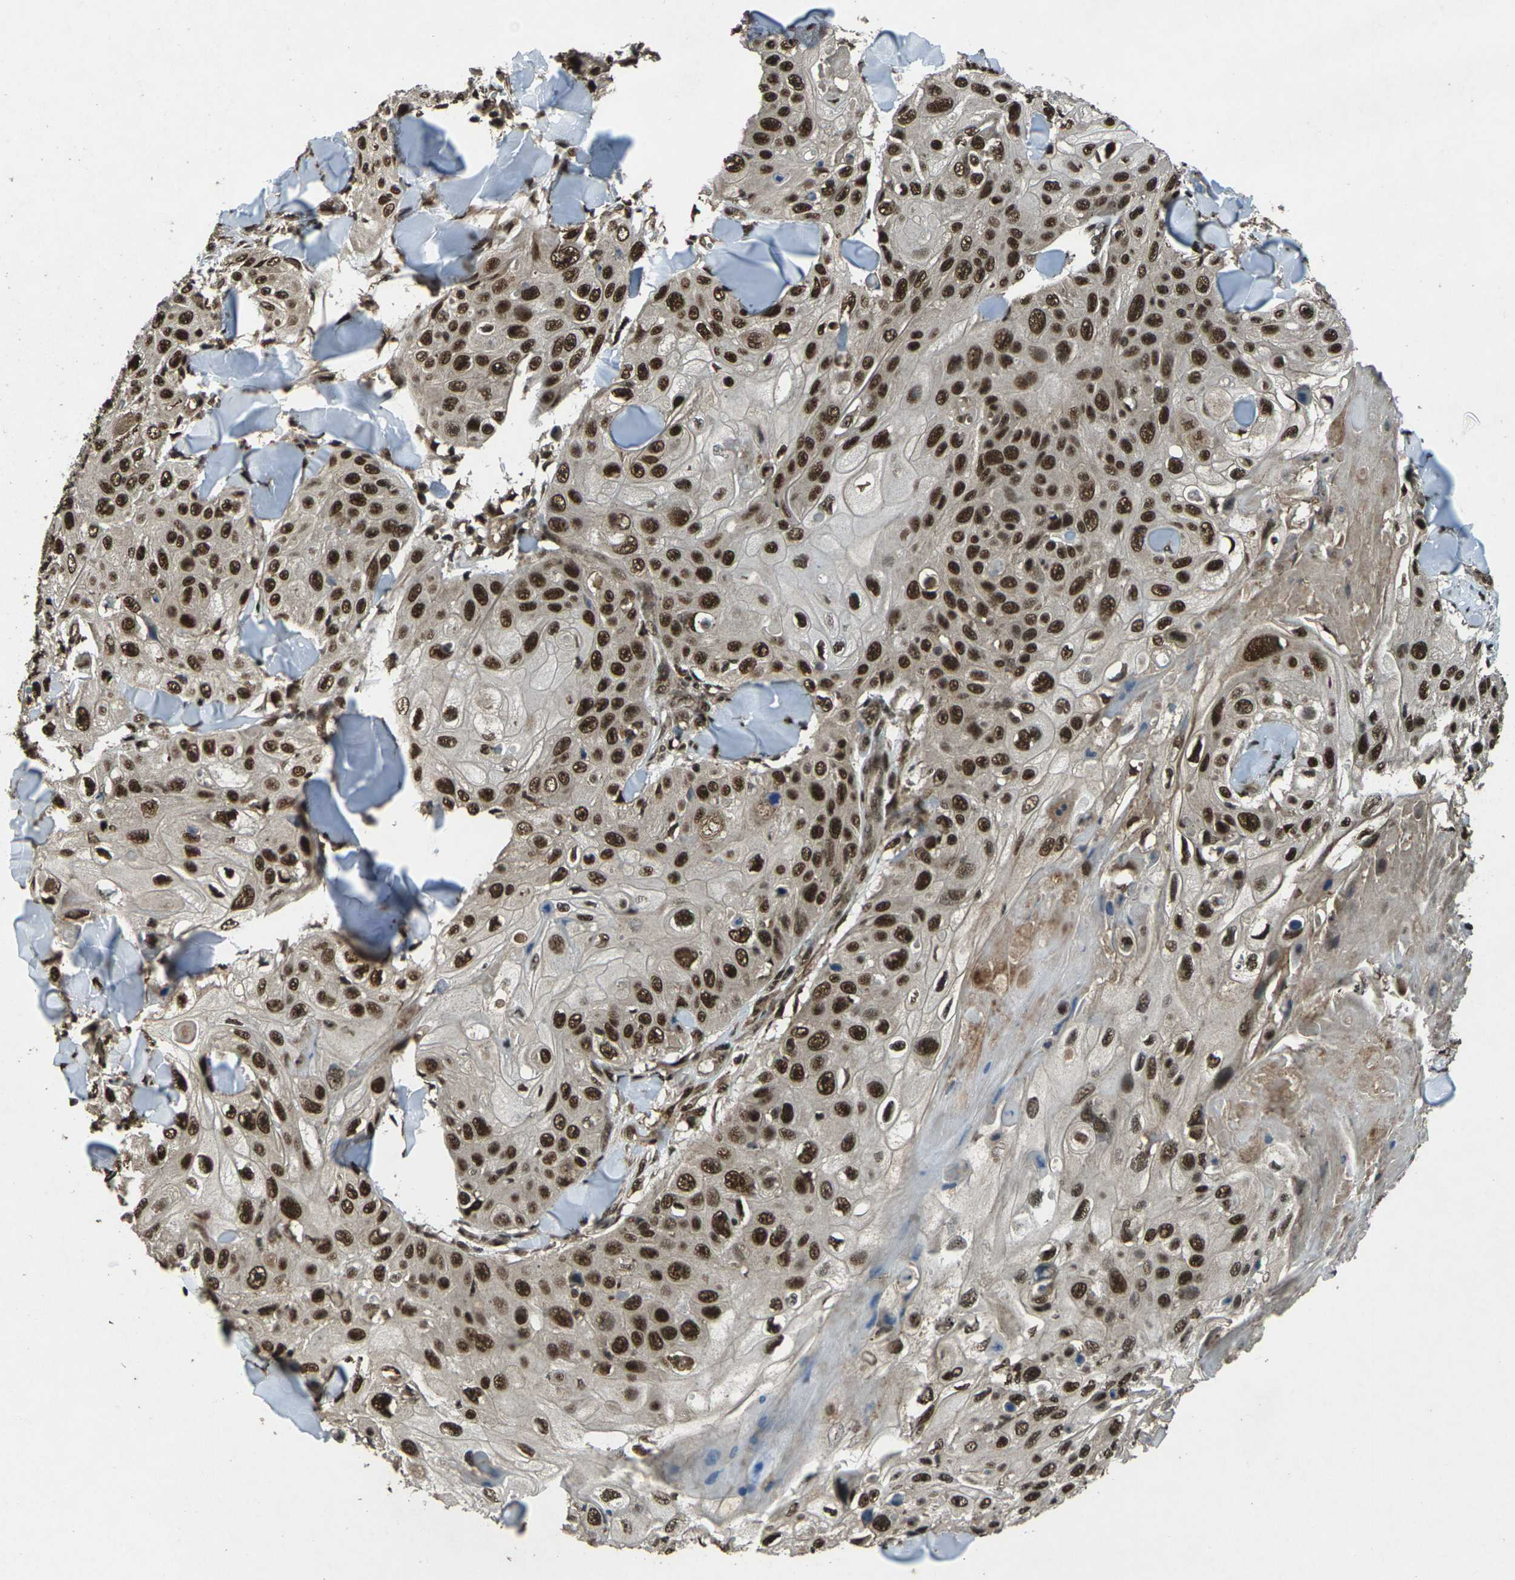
{"staining": {"intensity": "strong", "quantity": ">75%", "location": "nuclear"}, "tissue": "skin cancer", "cell_type": "Tumor cells", "image_type": "cancer", "snomed": [{"axis": "morphology", "description": "Squamous cell carcinoma, NOS"}, {"axis": "topography", "description": "Skin"}], "caption": "Skin cancer (squamous cell carcinoma) tissue demonstrates strong nuclear positivity in approximately >75% of tumor cells, visualized by immunohistochemistry.", "gene": "NR4A2", "patient": {"sex": "male", "age": 86}}